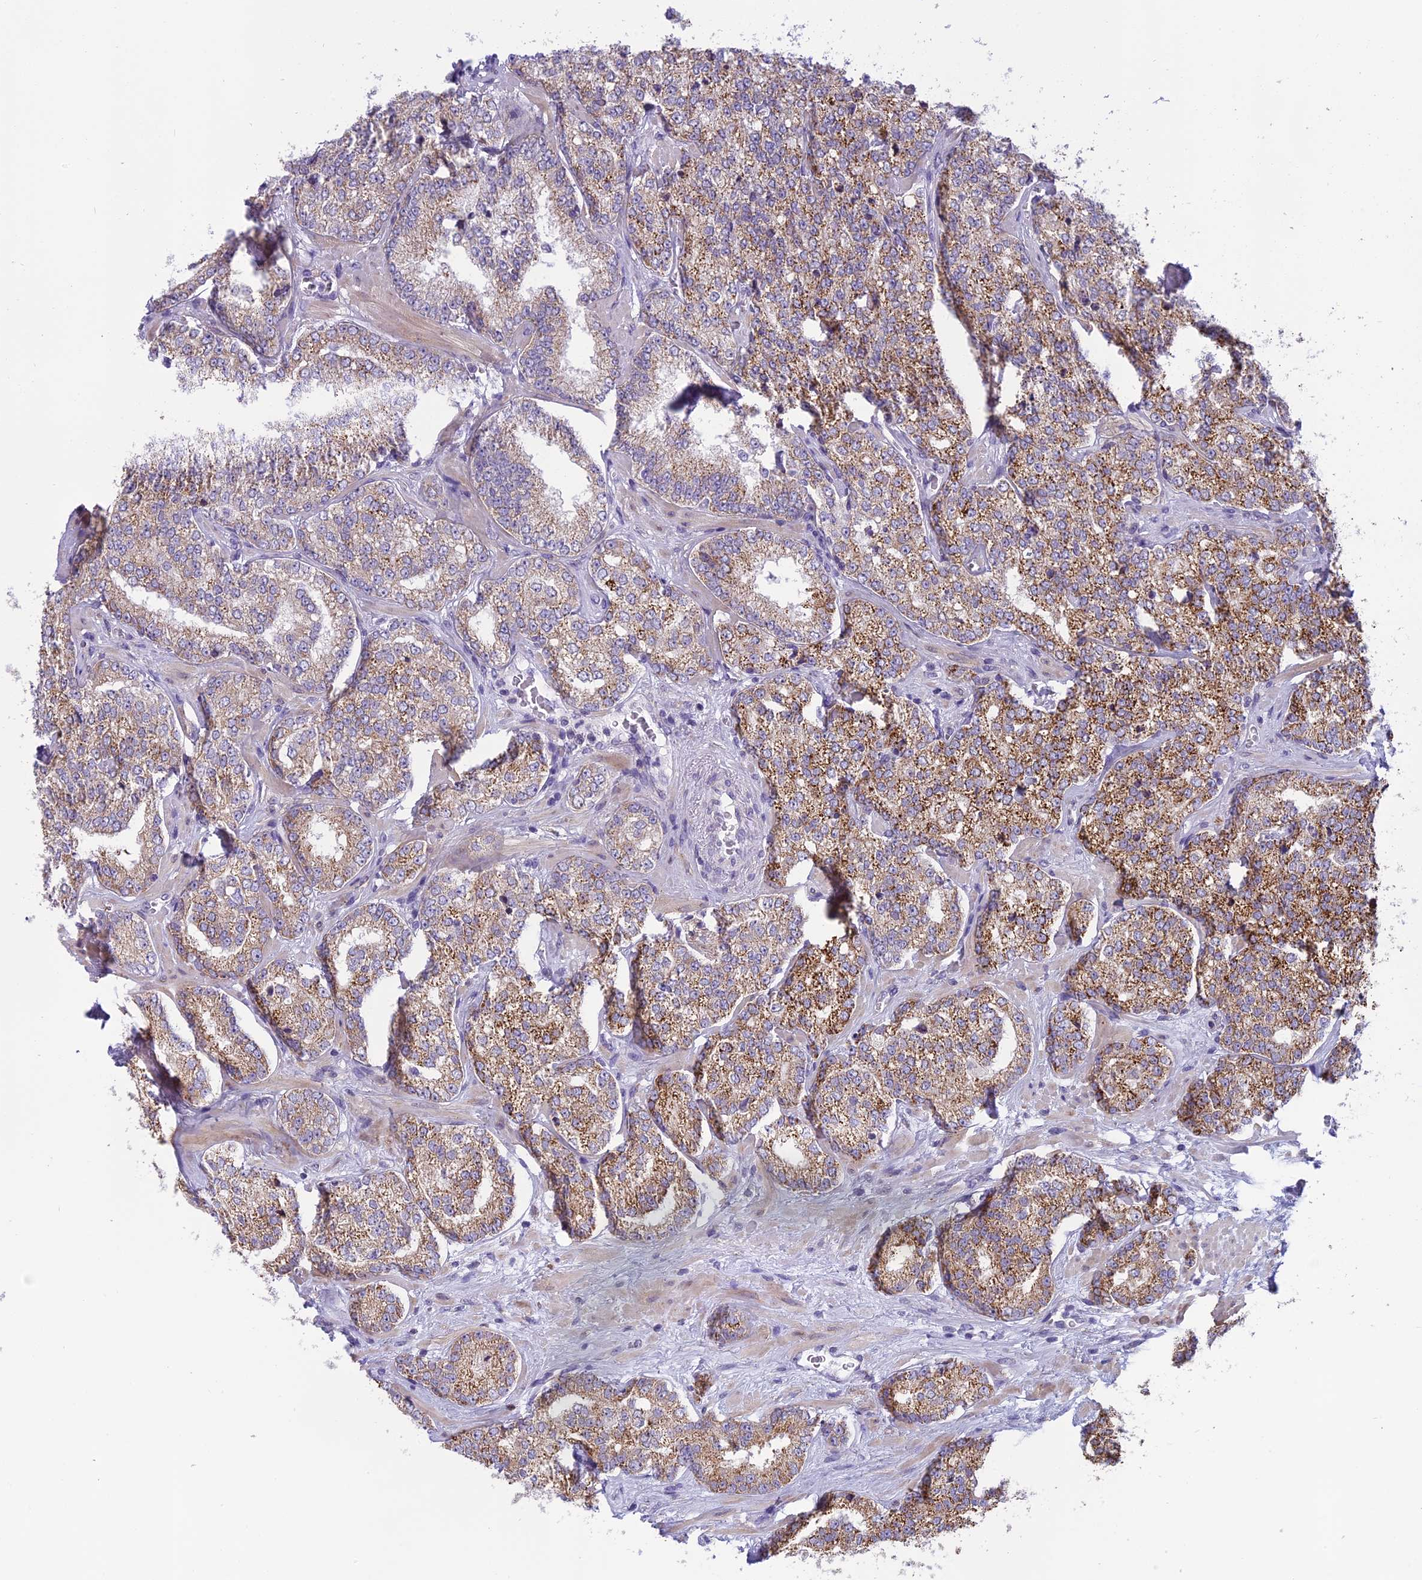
{"staining": {"intensity": "moderate", "quantity": ">75%", "location": "cytoplasmic/membranous"}, "tissue": "prostate cancer", "cell_type": "Tumor cells", "image_type": "cancer", "snomed": [{"axis": "morphology", "description": "Normal tissue, NOS"}, {"axis": "morphology", "description": "Adenocarcinoma, High grade"}, {"axis": "topography", "description": "Prostate"}], "caption": "Immunohistochemical staining of human prostate adenocarcinoma (high-grade) reveals medium levels of moderate cytoplasmic/membranous expression in approximately >75% of tumor cells.", "gene": "ARHGEF37", "patient": {"sex": "male", "age": 83}}